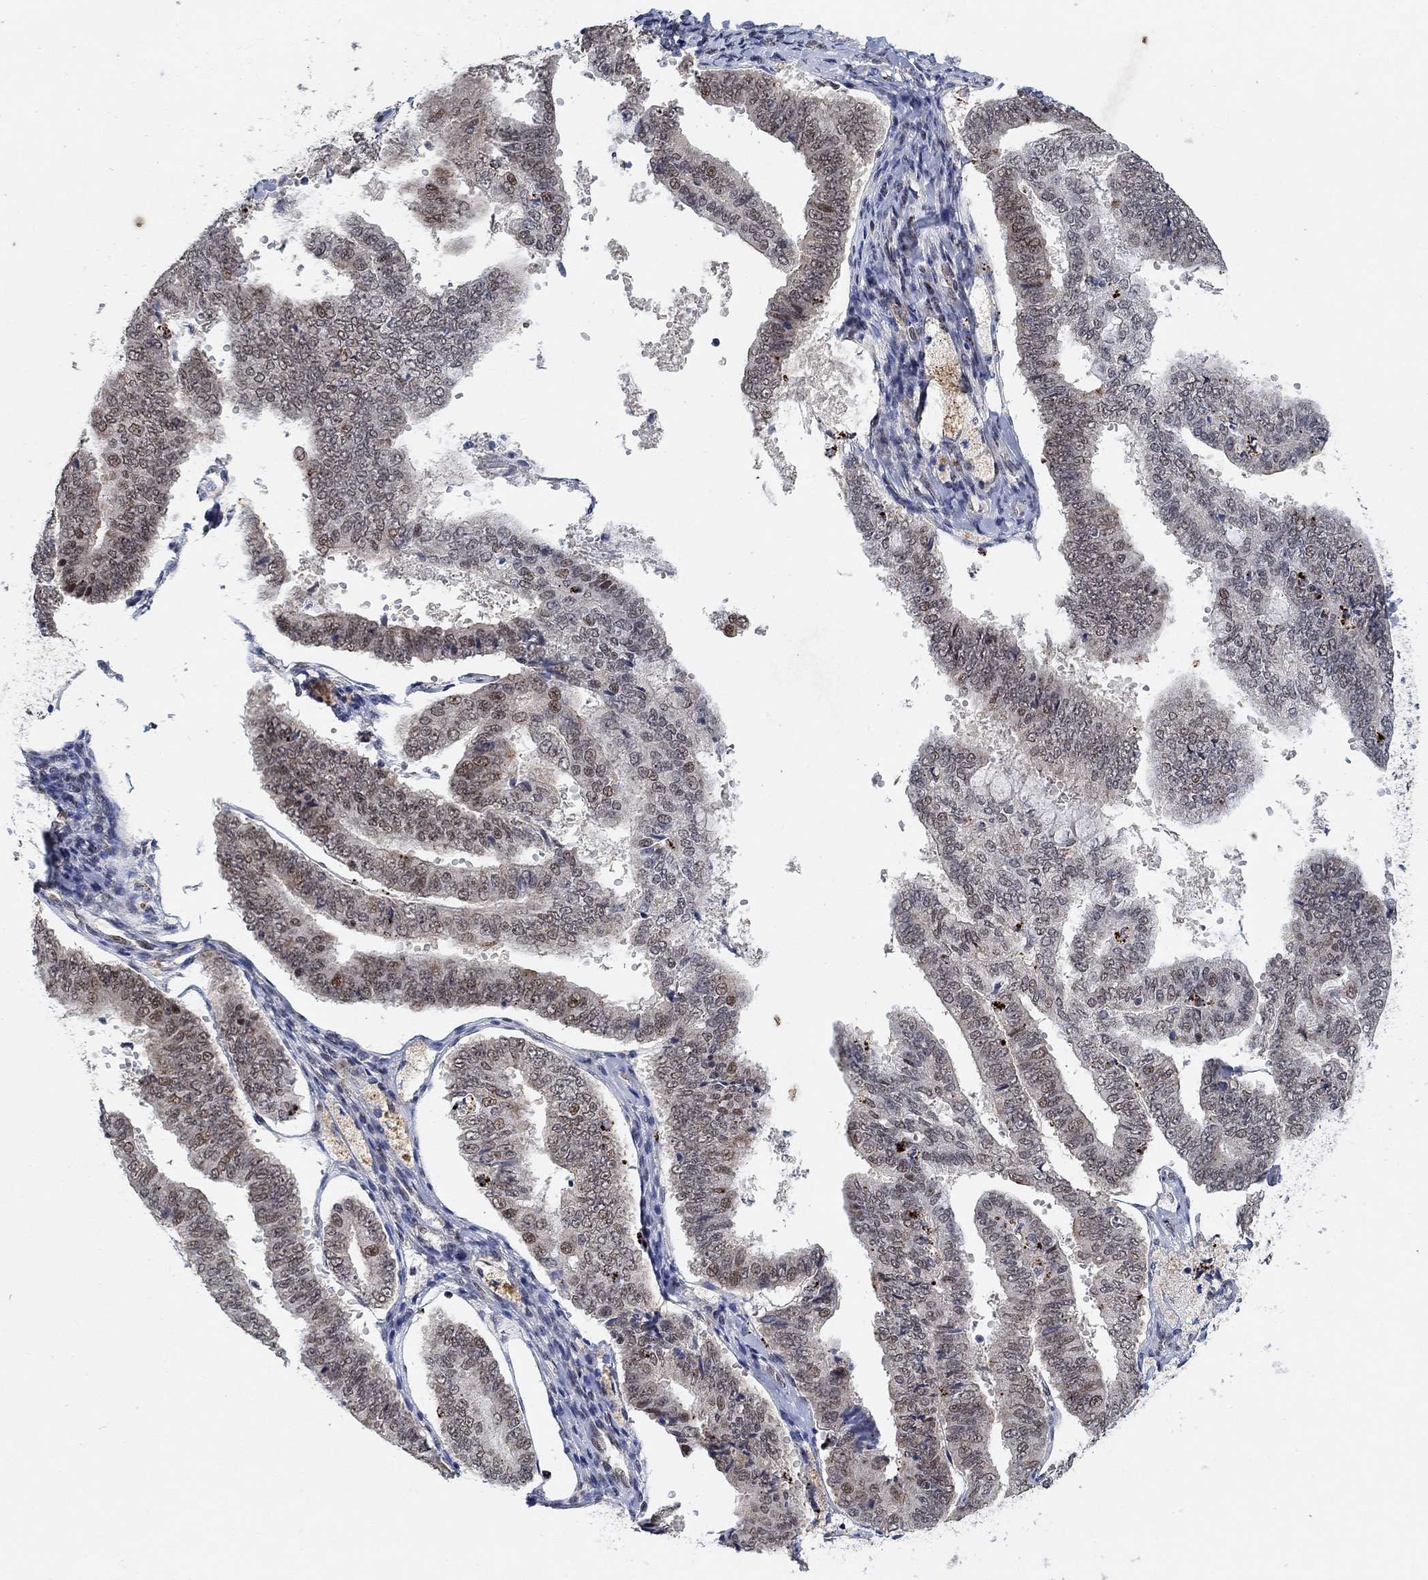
{"staining": {"intensity": "moderate", "quantity": "25%-75%", "location": "nuclear"}, "tissue": "endometrial cancer", "cell_type": "Tumor cells", "image_type": "cancer", "snomed": [{"axis": "morphology", "description": "Adenocarcinoma, NOS"}, {"axis": "topography", "description": "Endometrium"}], "caption": "Human endometrial cancer stained for a protein (brown) exhibits moderate nuclear positive positivity in approximately 25%-75% of tumor cells.", "gene": "THAP8", "patient": {"sex": "female", "age": 63}}